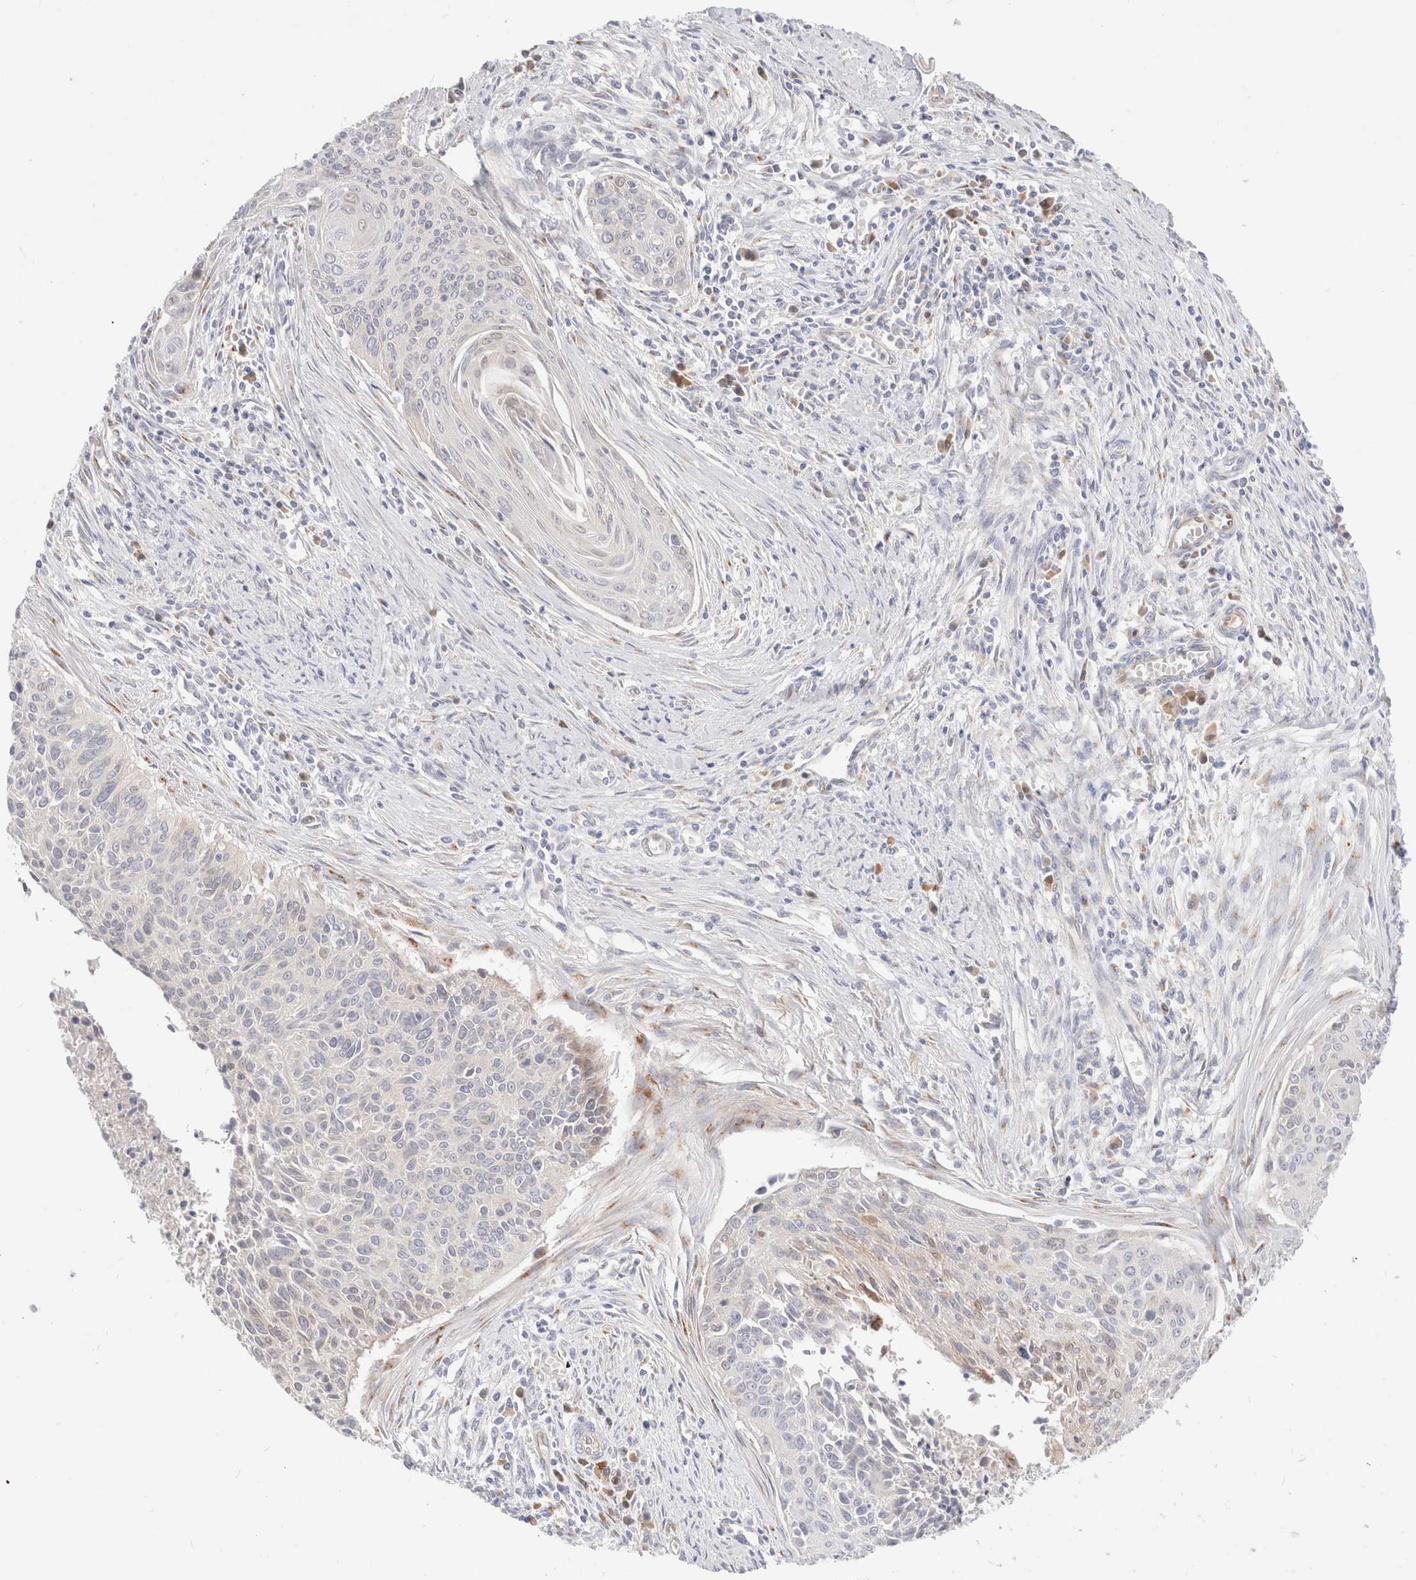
{"staining": {"intensity": "weak", "quantity": "<25%", "location": "cytoplasmic/membranous"}, "tissue": "cervical cancer", "cell_type": "Tumor cells", "image_type": "cancer", "snomed": [{"axis": "morphology", "description": "Squamous cell carcinoma, NOS"}, {"axis": "topography", "description": "Cervix"}], "caption": "Micrograph shows no protein staining in tumor cells of cervical cancer tissue. Nuclei are stained in blue.", "gene": "EFCAB13", "patient": {"sex": "female", "age": 55}}